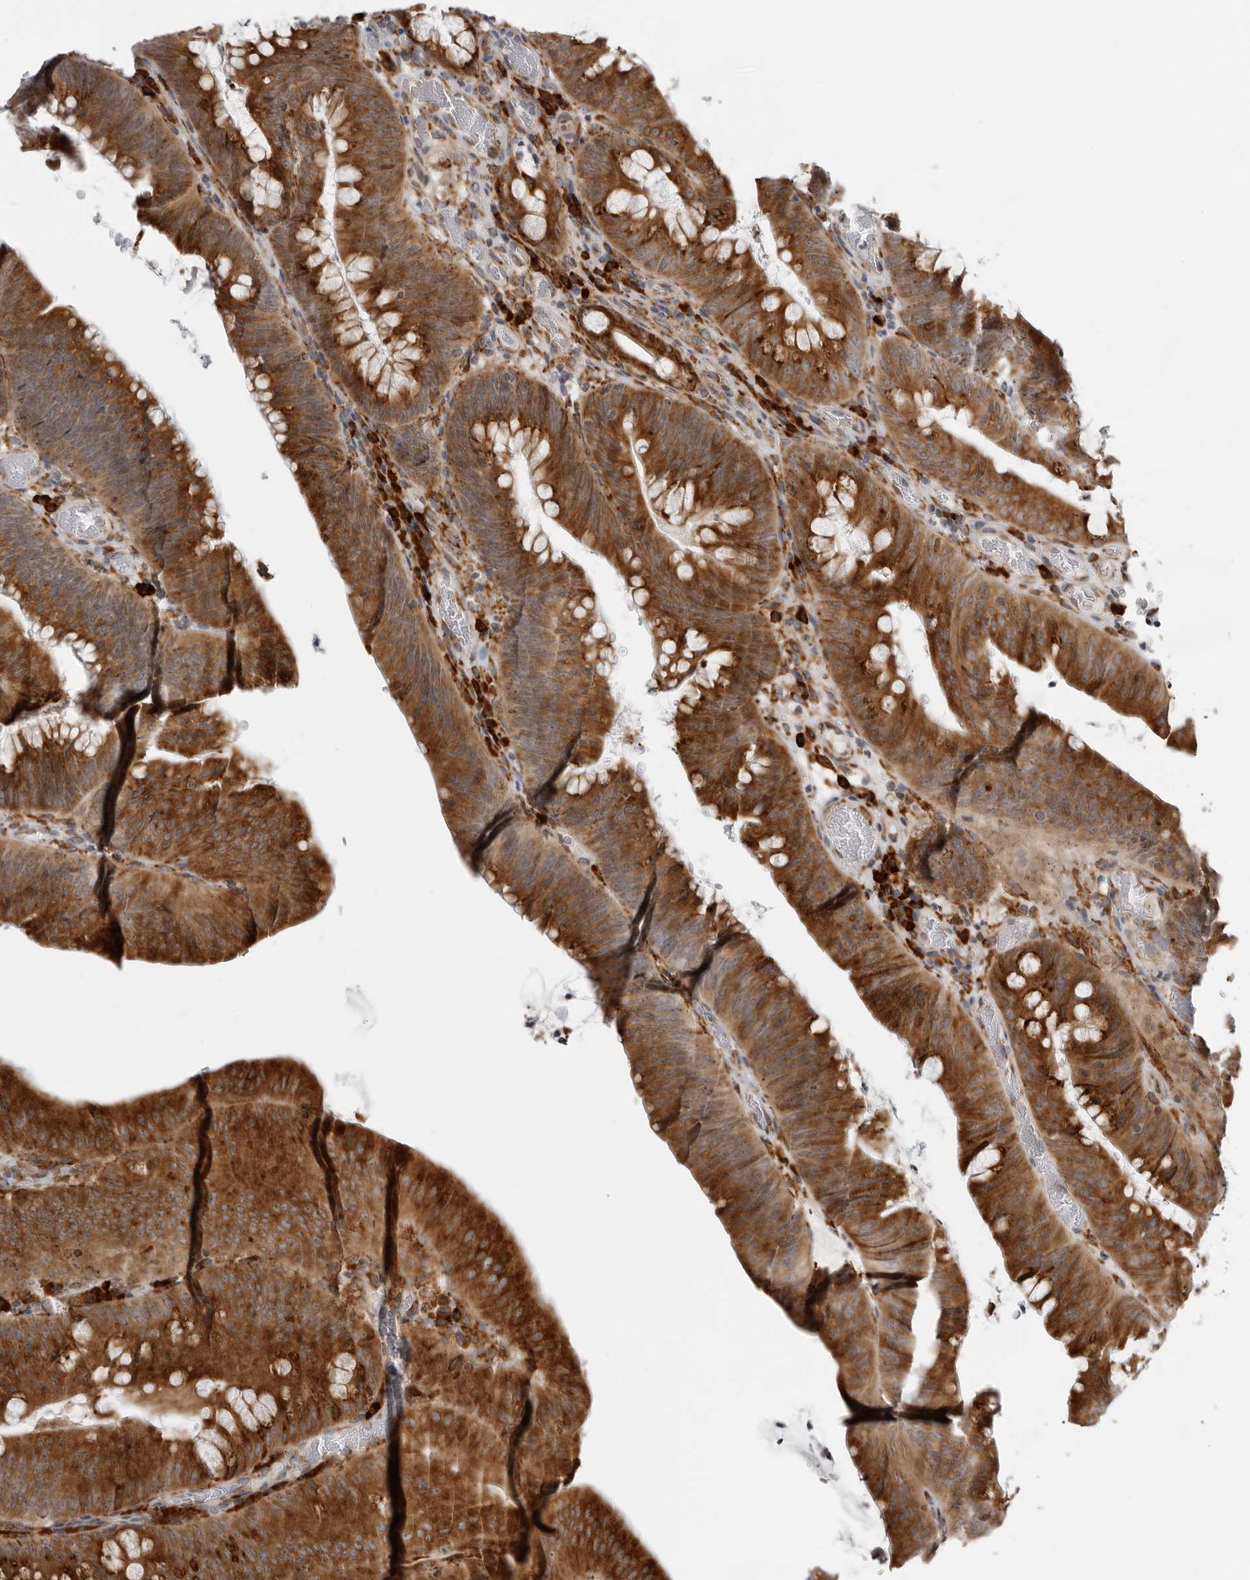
{"staining": {"intensity": "strong", "quantity": ">75%", "location": "cytoplasmic/membranous"}, "tissue": "colorectal cancer", "cell_type": "Tumor cells", "image_type": "cancer", "snomed": [{"axis": "morphology", "description": "Normal tissue, NOS"}, {"axis": "topography", "description": "Colon"}], "caption": "Human colorectal cancer stained with a protein marker displays strong staining in tumor cells.", "gene": "ALPK2", "patient": {"sex": "female", "age": 82}}